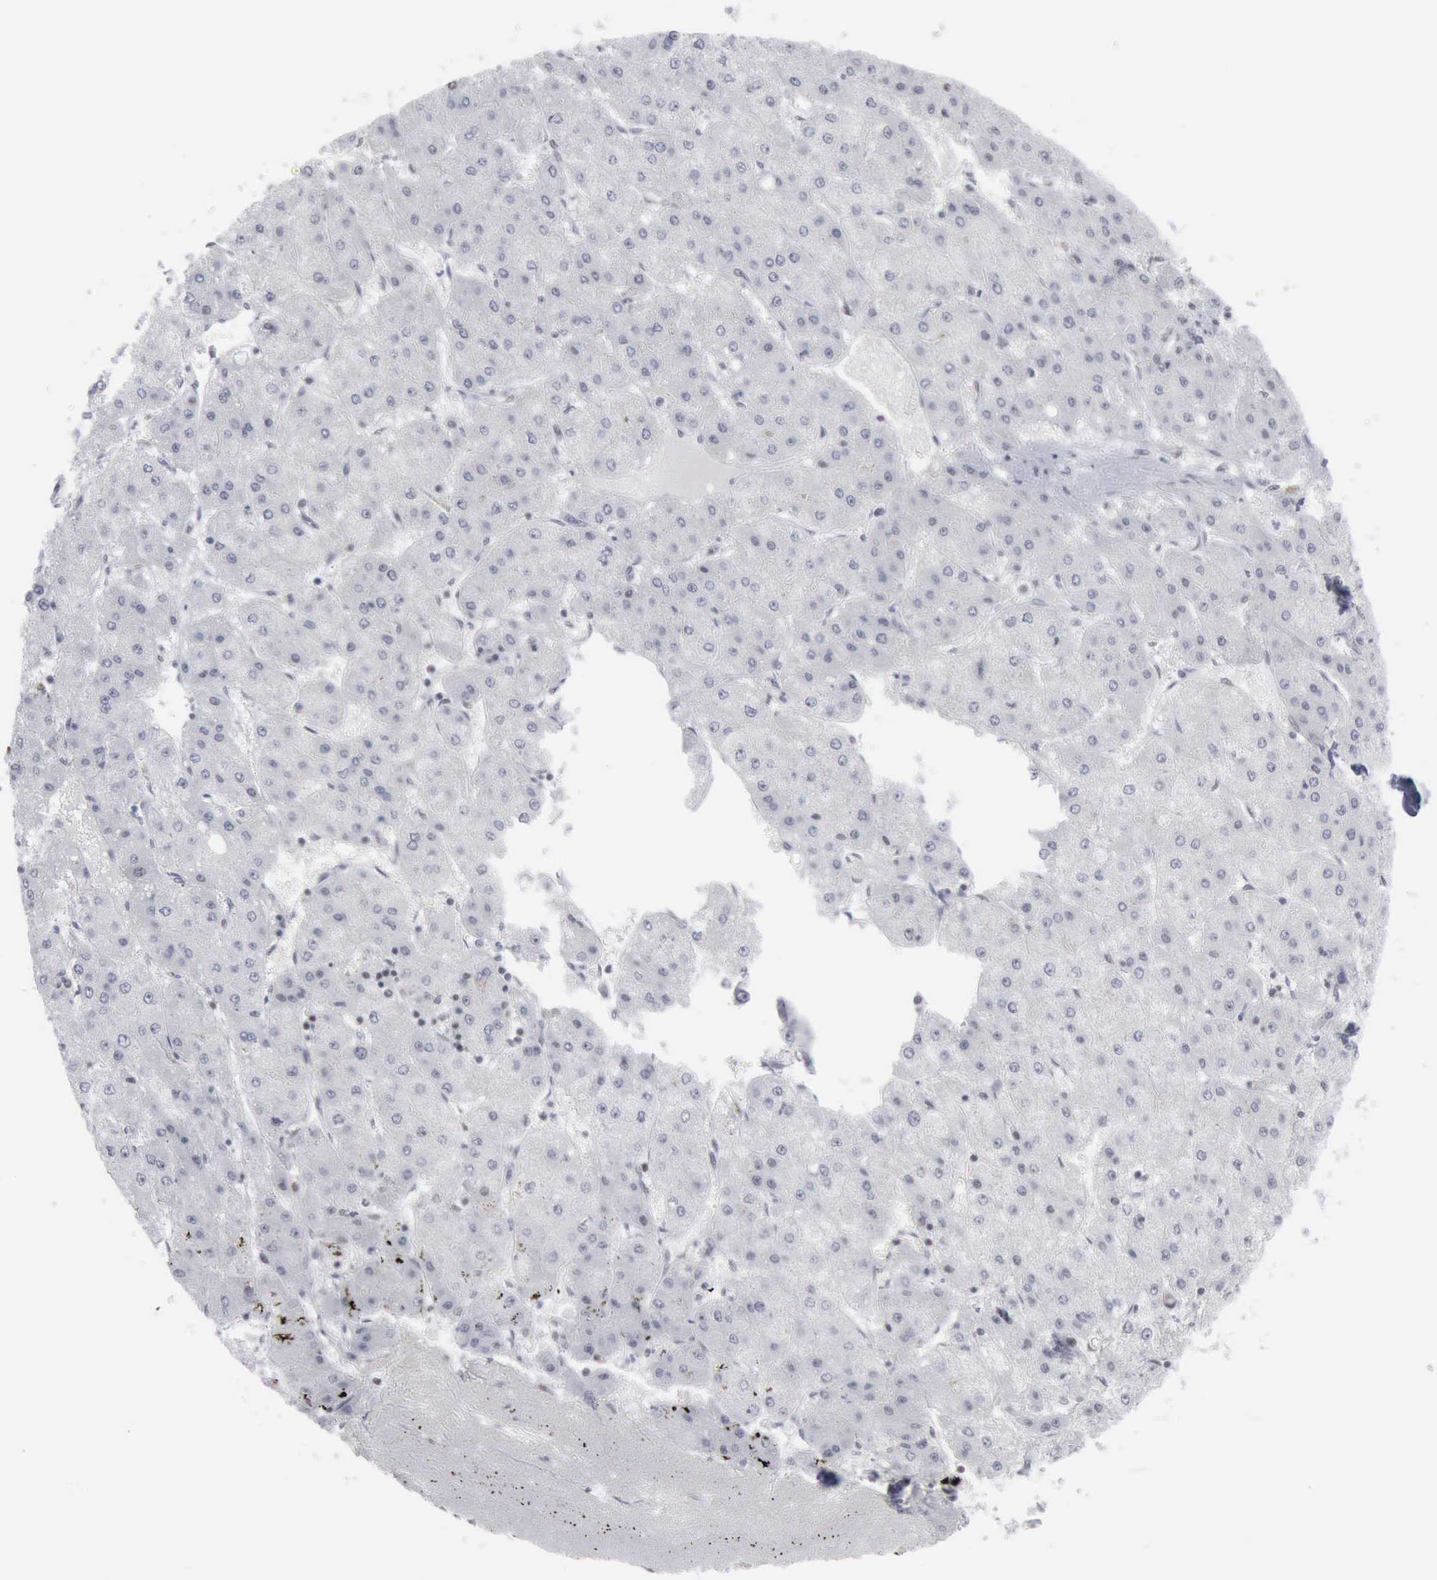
{"staining": {"intensity": "negative", "quantity": "none", "location": "none"}, "tissue": "liver cancer", "cell_type": "Tumor cells", "image_type": "cancer", "snomed": [{"axis": "morphology", "description": "Carcinoma, Hepatocellular, NOS"}, {"axis": "topography", "description": "Liver"}], "caption": "Immunohistochemistry histopathology image of neoplastic tissue: liver cancer (hepatocellular carcinoma) stained with DAB (3,3'-diaminobenzidine) displays no significant protein staining in tumor cells.", "gene": "XPA", "patient": {"sex": "female", "age": 52}}